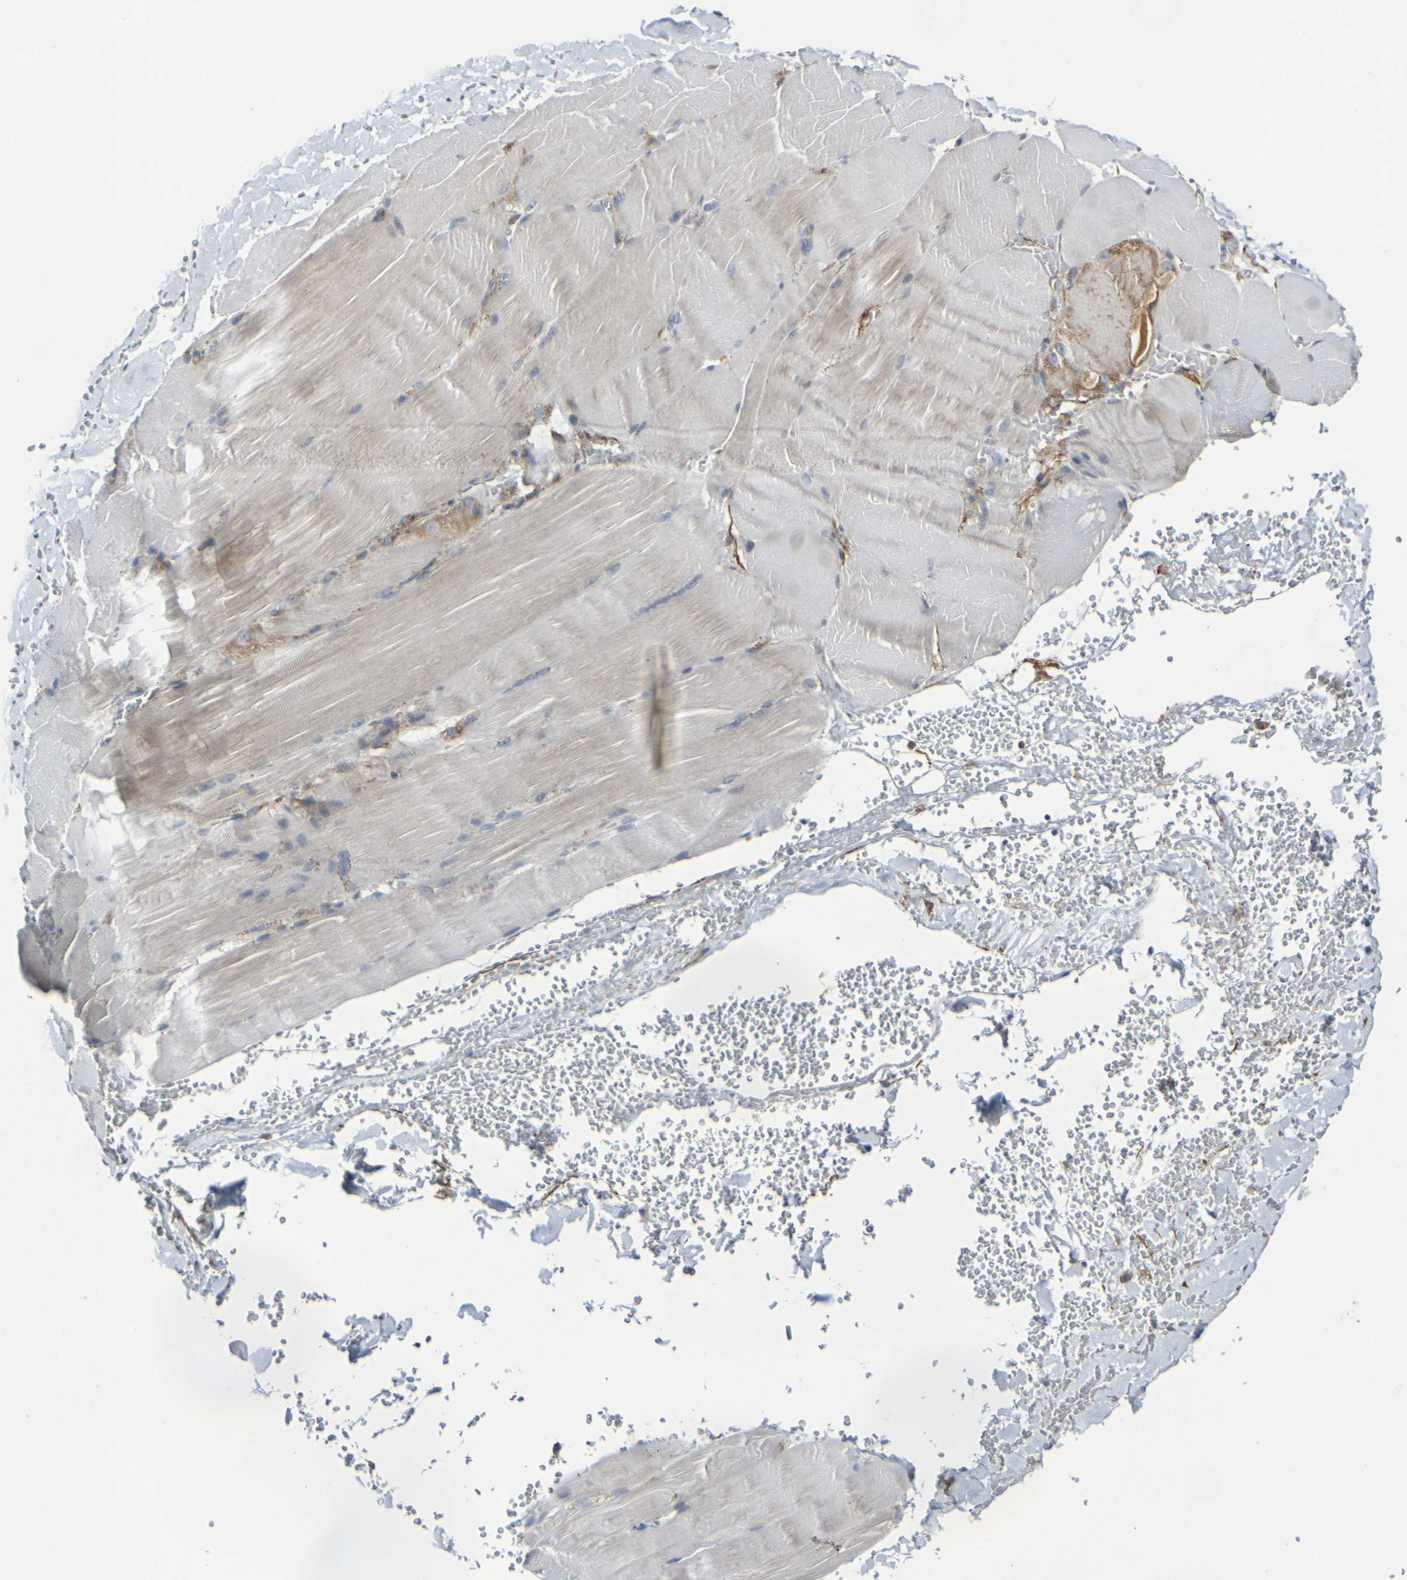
{"staining": {"intensity": "weak", "quantity": "<25%", "location": "cytoplasmic/membranous"}, "tissue": "skeletal muscle", "cell_type": "Myocytes", "image_type": "normal", "snomed": [{"axis": "morphology", "description": "Normal tissue, NOS"}, {"axis": "topography", "description": "Skin"}, {"axis": "topography", "description": "Skeletal muscle"}], "caption": "Protein analysis of normal skeletal muscle shows no significant expression in myocytes. Brightfield microscopy of IHC stained with DAB (brown) and hematoxylin (blue), captured at high magnification.", "gene": "MYOF", "patient": {"sex": "male", "age": 83}}